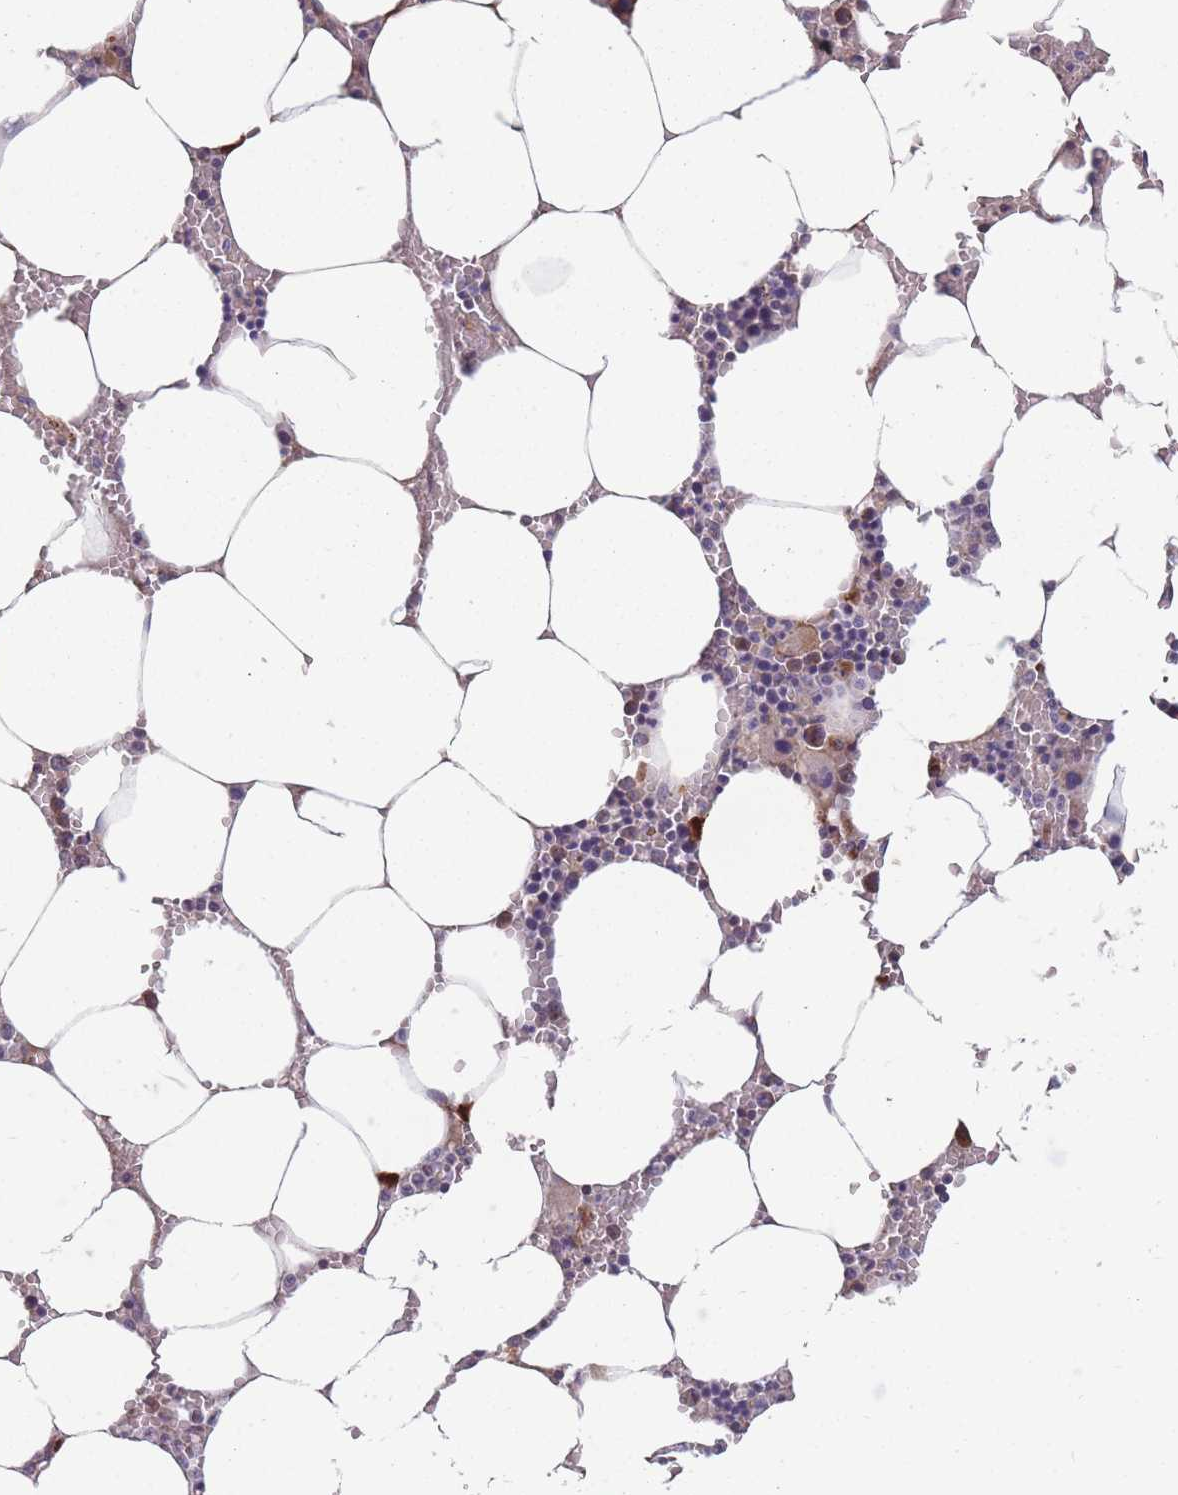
{"staining": {"intensity": "moderate", "quantity": "<25%", "location": "cytoplasmic/membranous"}, "tissue": "bone marrow", "cell_type": "Hematopoietic cells", "image_type": "normal", "snomed": [{"axis": "morphology", "description": "Normal tissue, NOS"}, {"axis": "topography", "description": "Bone marrow"}], "caption": "IHC micrograph of normal bone marrow stained for a protein (brown), which reveals low levels of moderate cytoplasmic/membranous expression in about <25% of hematopoietic cells.", "gene": "TOMM40L", "patient": {"sex": "male", "age": 70}}